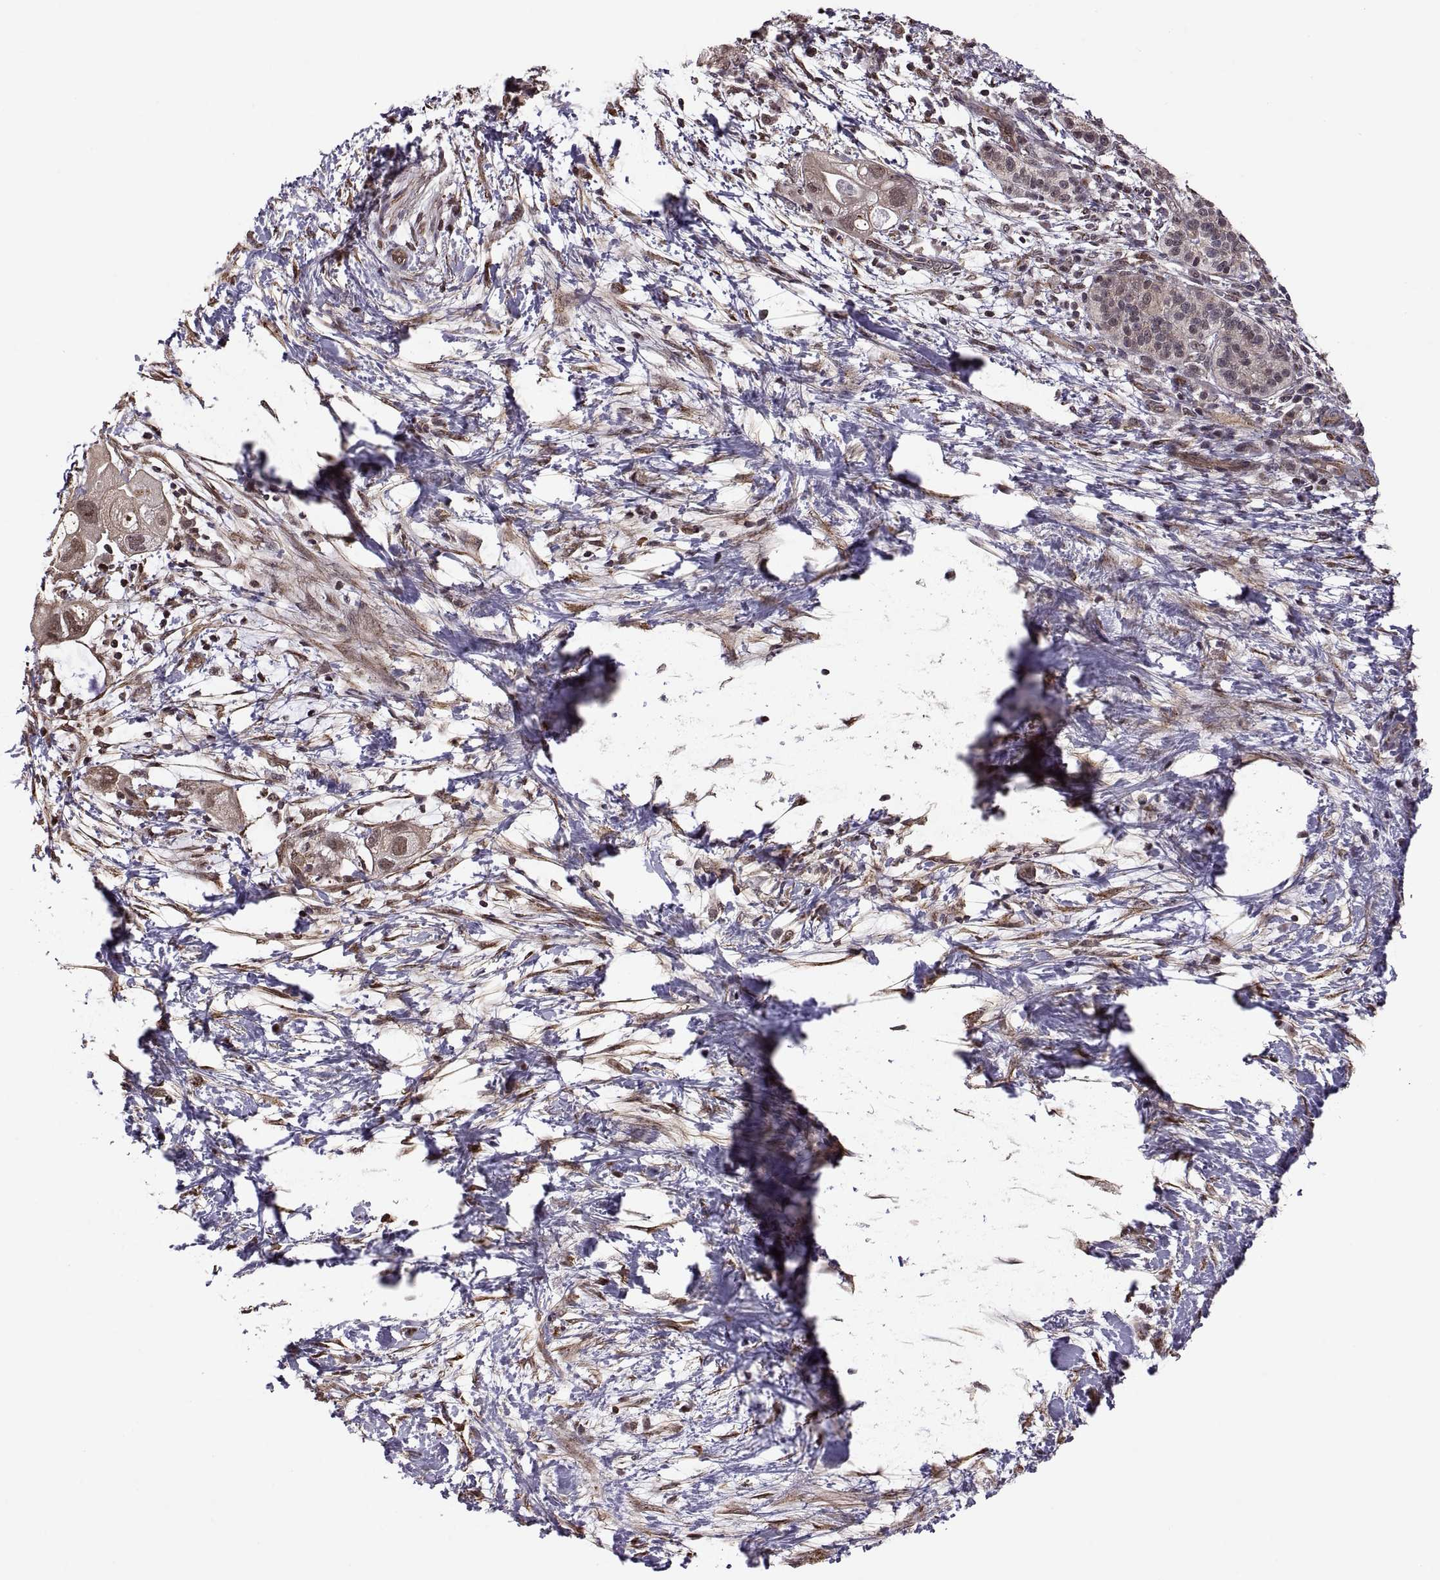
{"staining": {"intensity": "weak", "quantity": ">75%", "location": "nuclear"}, "tissue": "pancreatic cancer", "cell_type": "Tumor cells", "image_type": "cancer", "snomed": [{"axis": "morphology", "description": "Adenocarcinoma, NOS"}, {"axis": "topography", "description": "Pancreas"}], "caption": "Pancreatic cancer (adenocarcinoma) tissue reveals weak nuclear expression in approximately >75% of tumor cells, visualized by immunohistochemistry.", "gene": "ARRB1", "patient": {"sex": "female", "age": 72}}